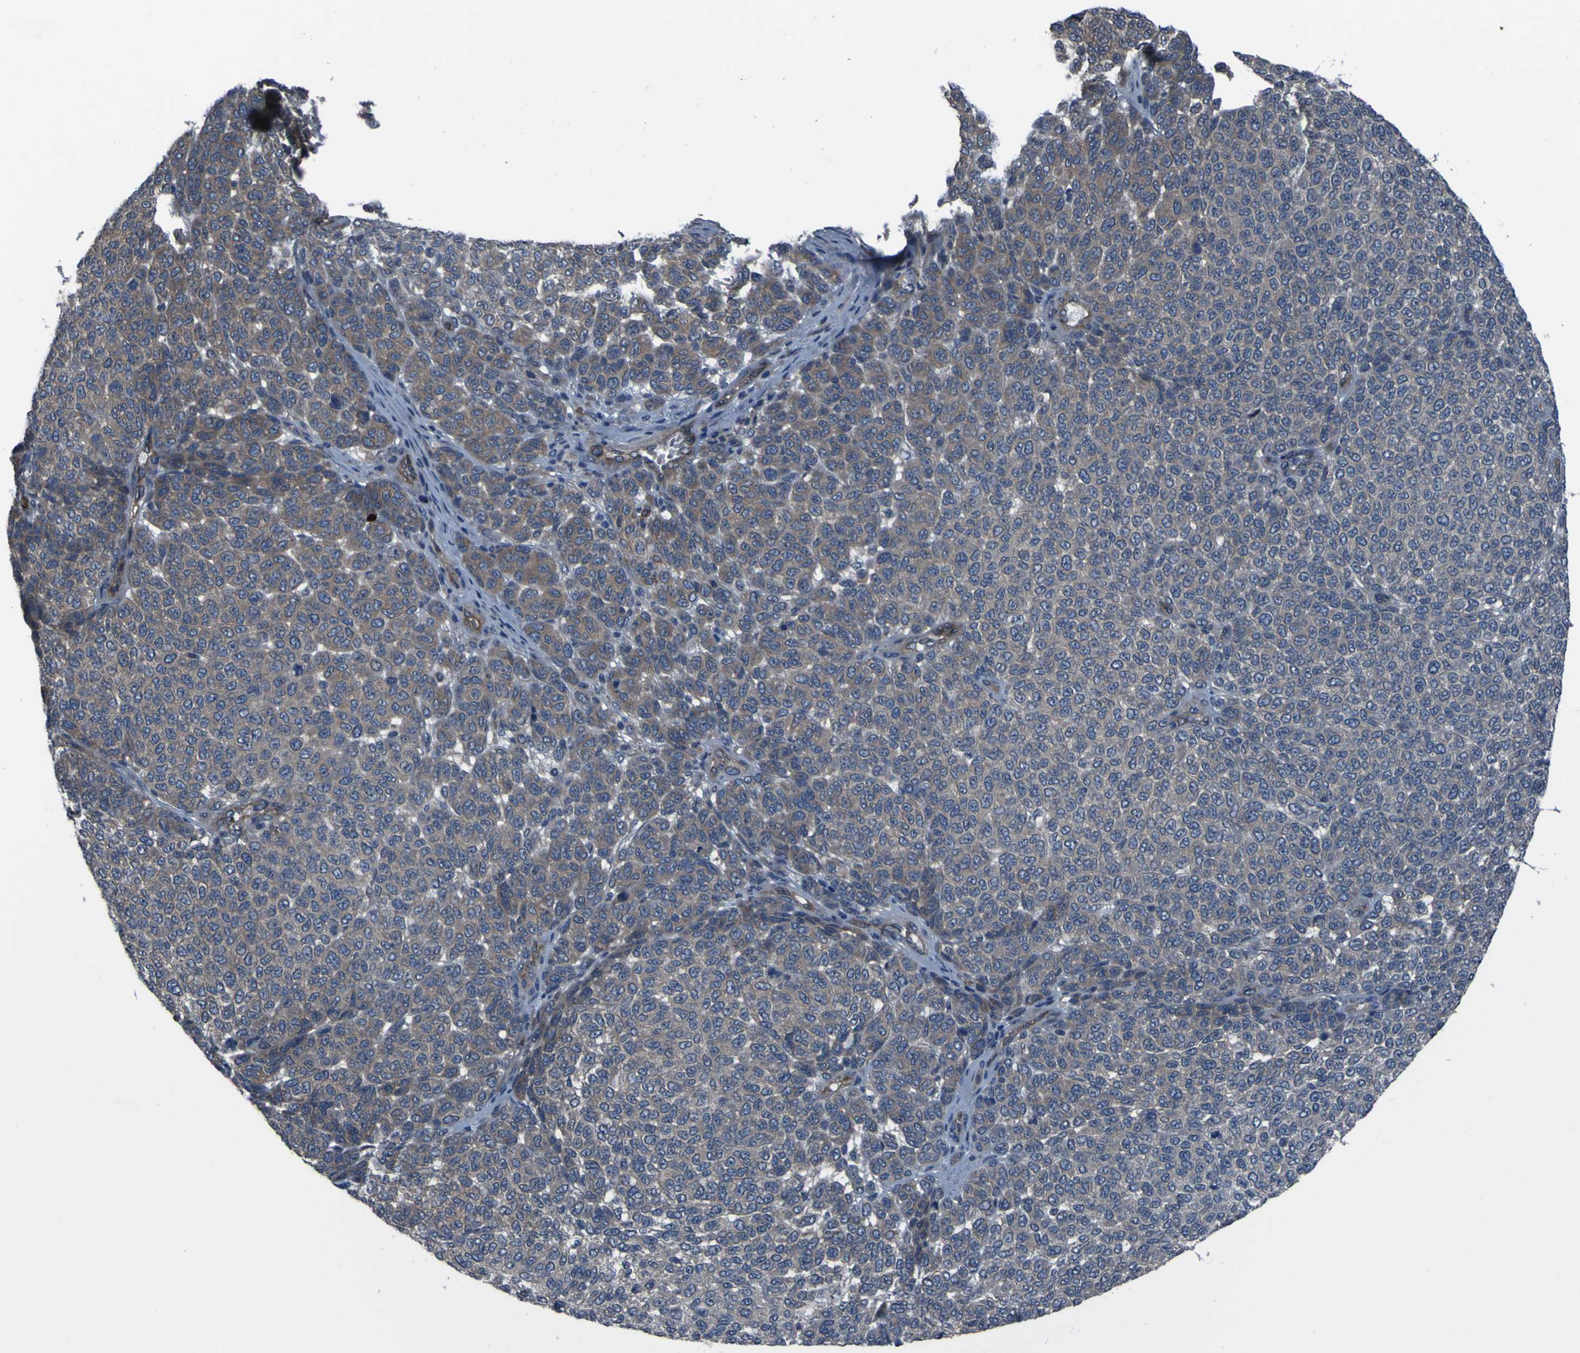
{"staining": {"intensity": "weak", "quantity": "25%-75%", "location": "cytoplasmic/membranous"}, "tissue": "melanoma", "cell_type": "Tumor cells", "image_type": "cancer", "snomed": [{"axis": "morphology", "description": "Malignant melanoma, NOS"}, {"axis": "topography", "description": "Skin"}], "caption": "A low amount of weak cytoplasmic/membranous expression is appreciated in approximately 25%-75% of tumor cells in melanoma tissue. (DAB = brown stain, brightfield microscopy at high magnification).", "gene": "GRAMD1A", "patient": {"sex": "male", "age": 59}}